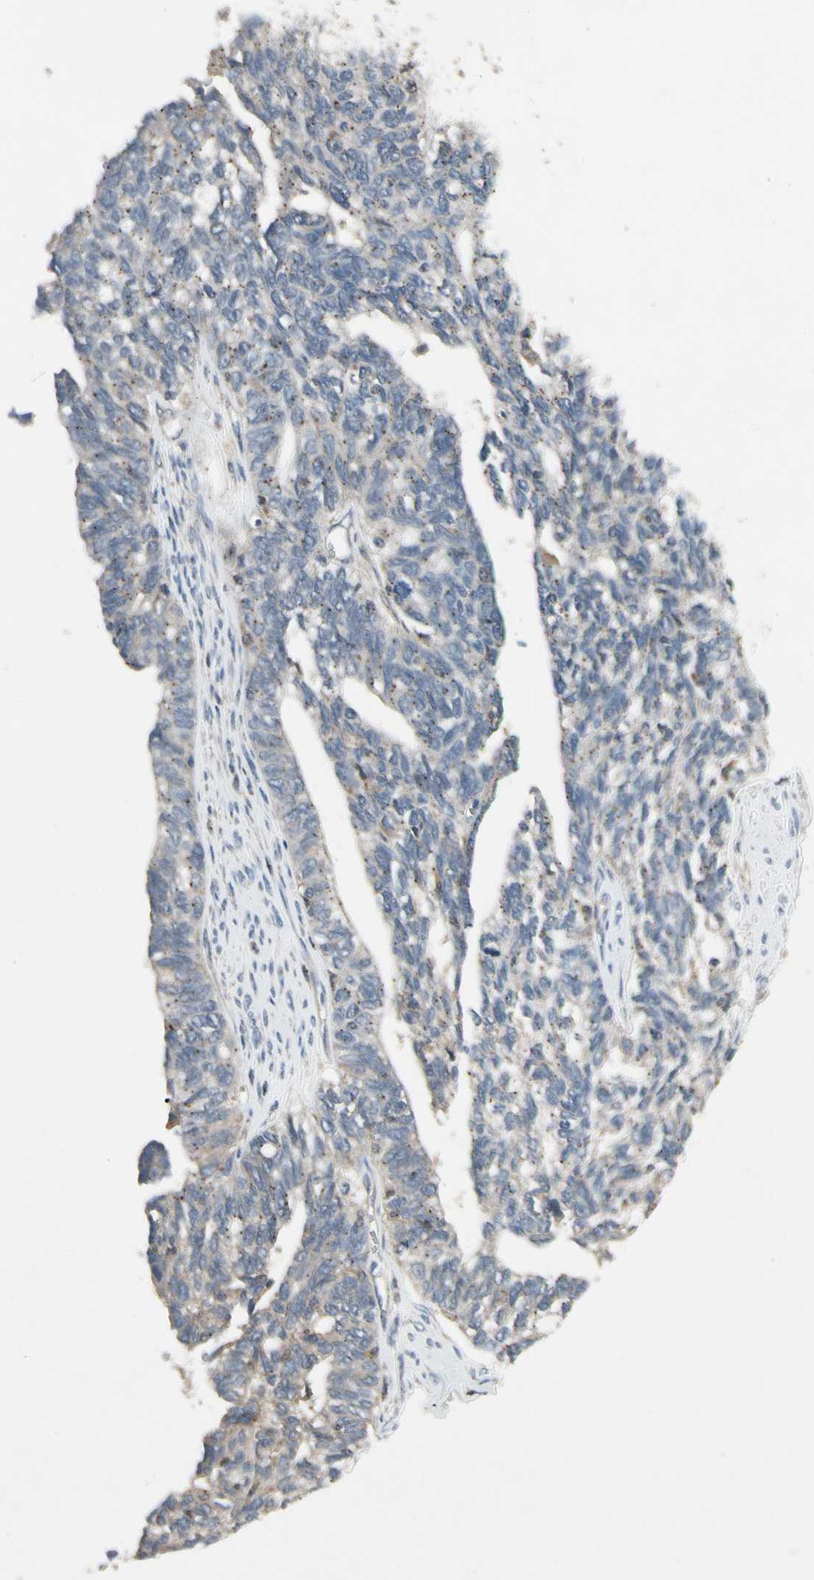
{"staining": {"intensity": "moderate", "quantity": "25%-75%", "location": "cytoplasmic/membranous"}, "tissue": "ovarian cancer", "cell_type": "Tumor cells", "image_type": "cancer", "snomed": [{"axis": "morphology", "description": "Cystadenocarcinoma, serous, NOS"}, {"axis": "topography", "description": "Ovary"}], "caption": "A medium amount of moderate cytoplasmic/membranous positivity is present in about 25%-75% of tumor cells in ovarian cancer (serous cystadenocarcinoma) tissue.", "gene": "NMI", "patient": {"sex": "female", "age": 79}}